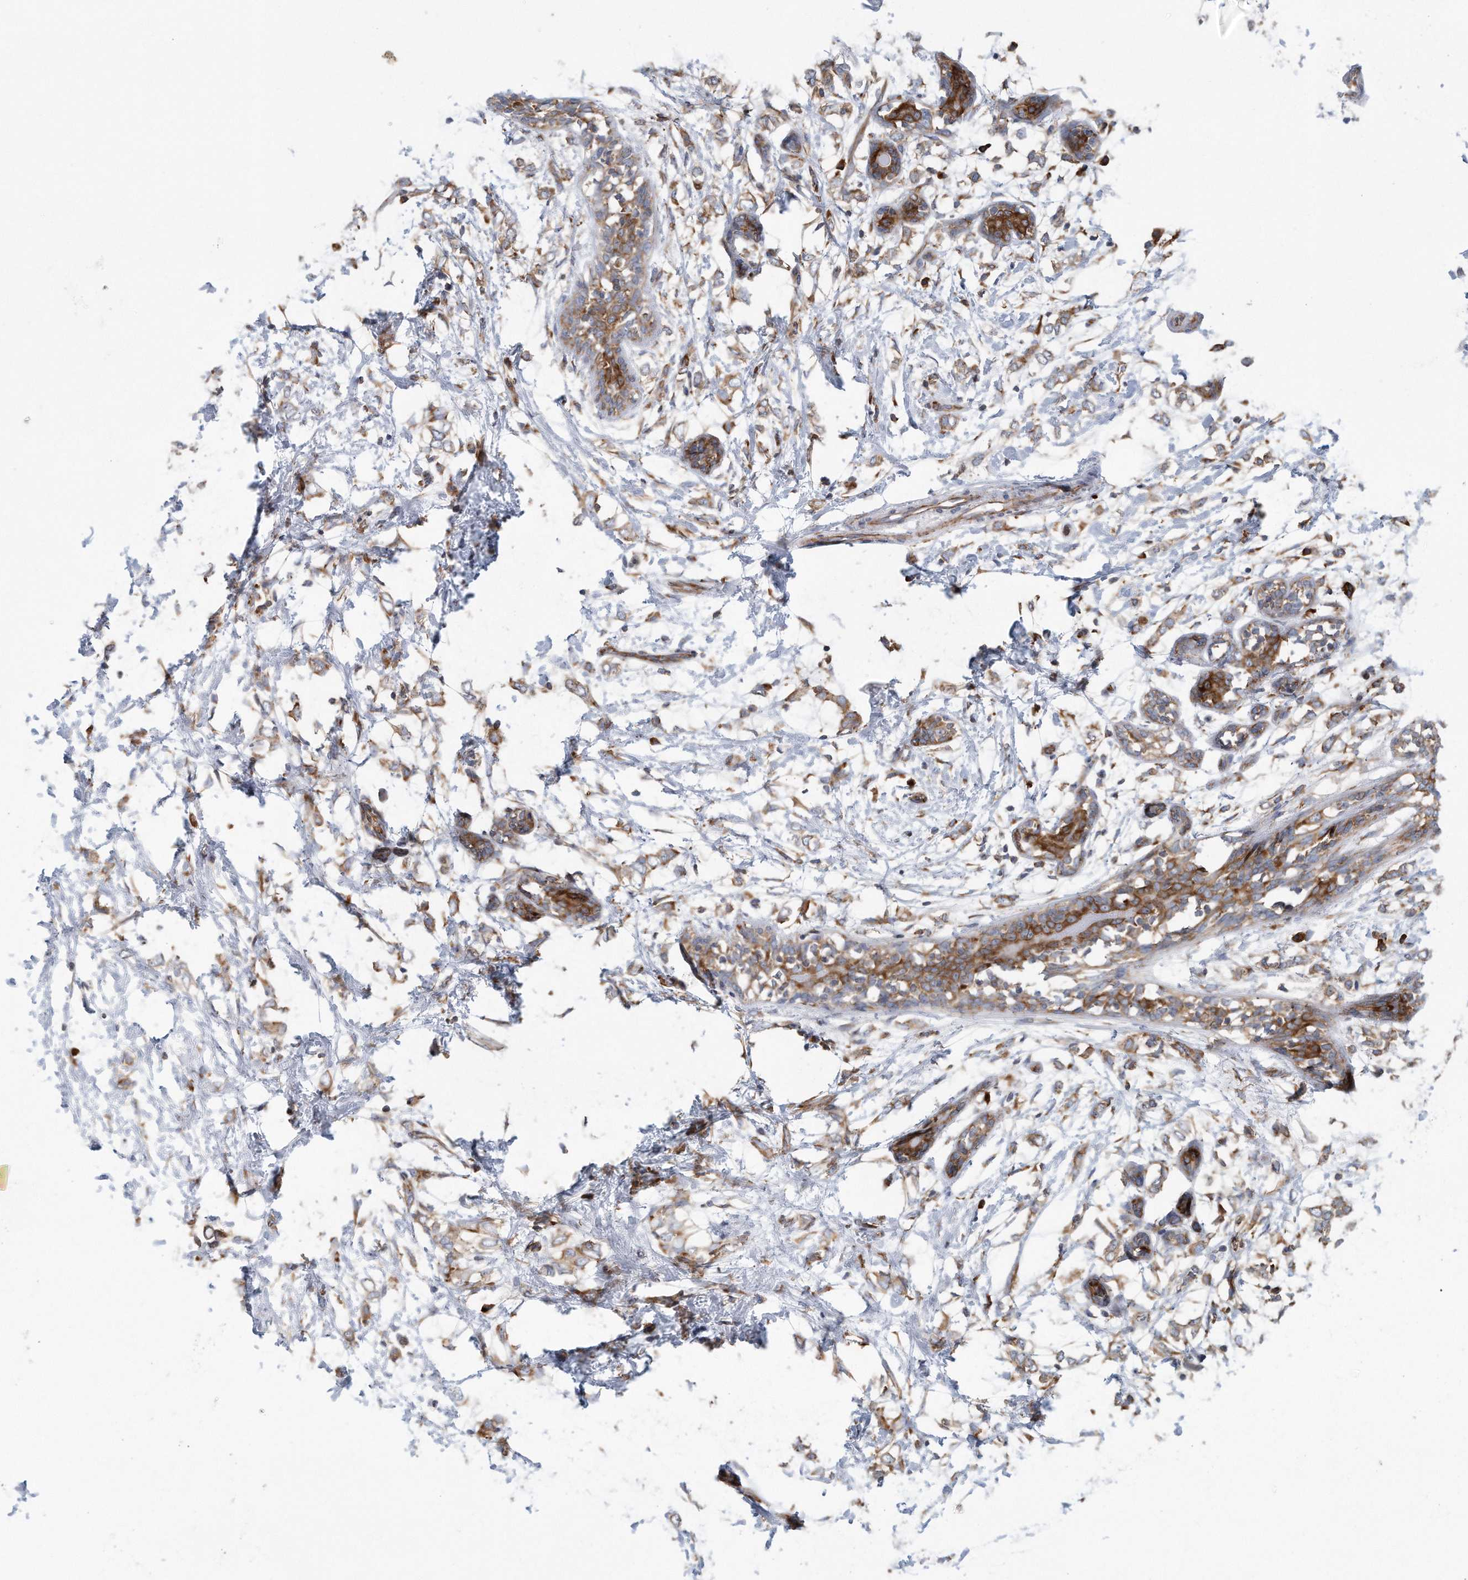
{"staining": {"intensity": "moderate", "quantity": ">75%", "location": "cytoplasmic/membranous"}, "tissue": "breast cancer", "cell_type": "Tumor cells", "image_type": "cancer", "snomed": [{"axis": "morphology", "description": "Normal tissue, NOS"}, {"axis": "morphology", "description": "Lobular carcinoma"}, {"axis": "topography", "description": "Breast"}], "caption": "Immunohistochemical staining of lobular carcinoma (breast) exhibits medium levels of moderate cytoplasmic/membranous protein expression in approximately >75% of tumor cells. (IHC, brightfield microscopy, high magnification).", "gene": "RPL26L1", "patient": {"sex": "female", "age": 47}}